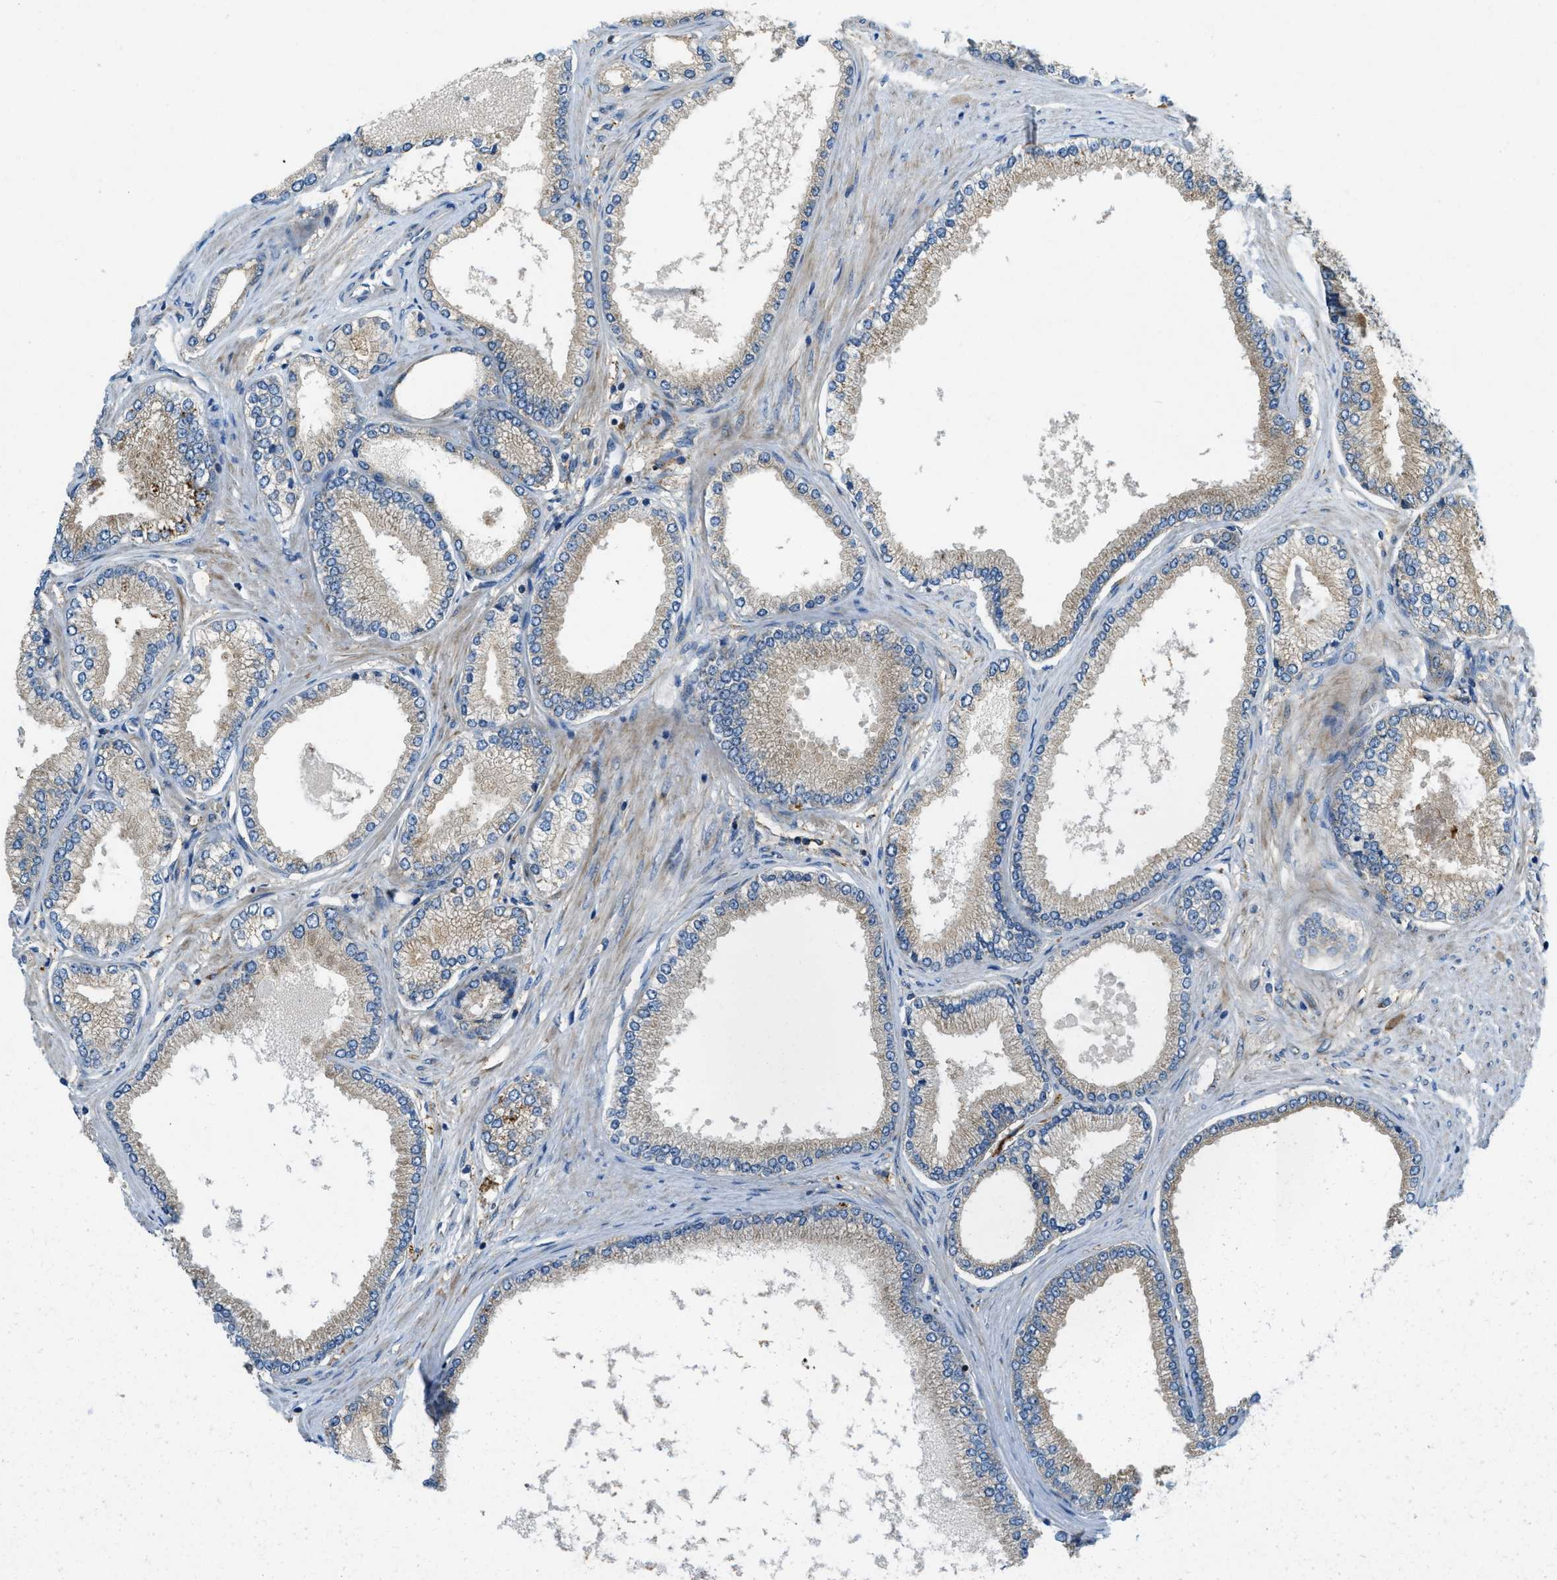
{"staining": {"intensity": "weak", "quantity": ">75%", "location": "cytoplasmic/membranous"}, "tissue": "prostate cancer", "cell_type": "Tumor cells", "image_type": "cancer", "snomed": [{"axis": "morphology", "description": "Adenocarcinoma, High grade"}, {"axis": "topography", "description": "Prostate"}], "caption": "A brown stain labels weak cytoplasmic/membranous staining of a protein in prostate high-grade adenocarcinoma tumor cells. (DAB IHC with brightfield microscopy, high magnification).", "gene": "RFFL", "patient": {"sex": "male", "age": 61}}